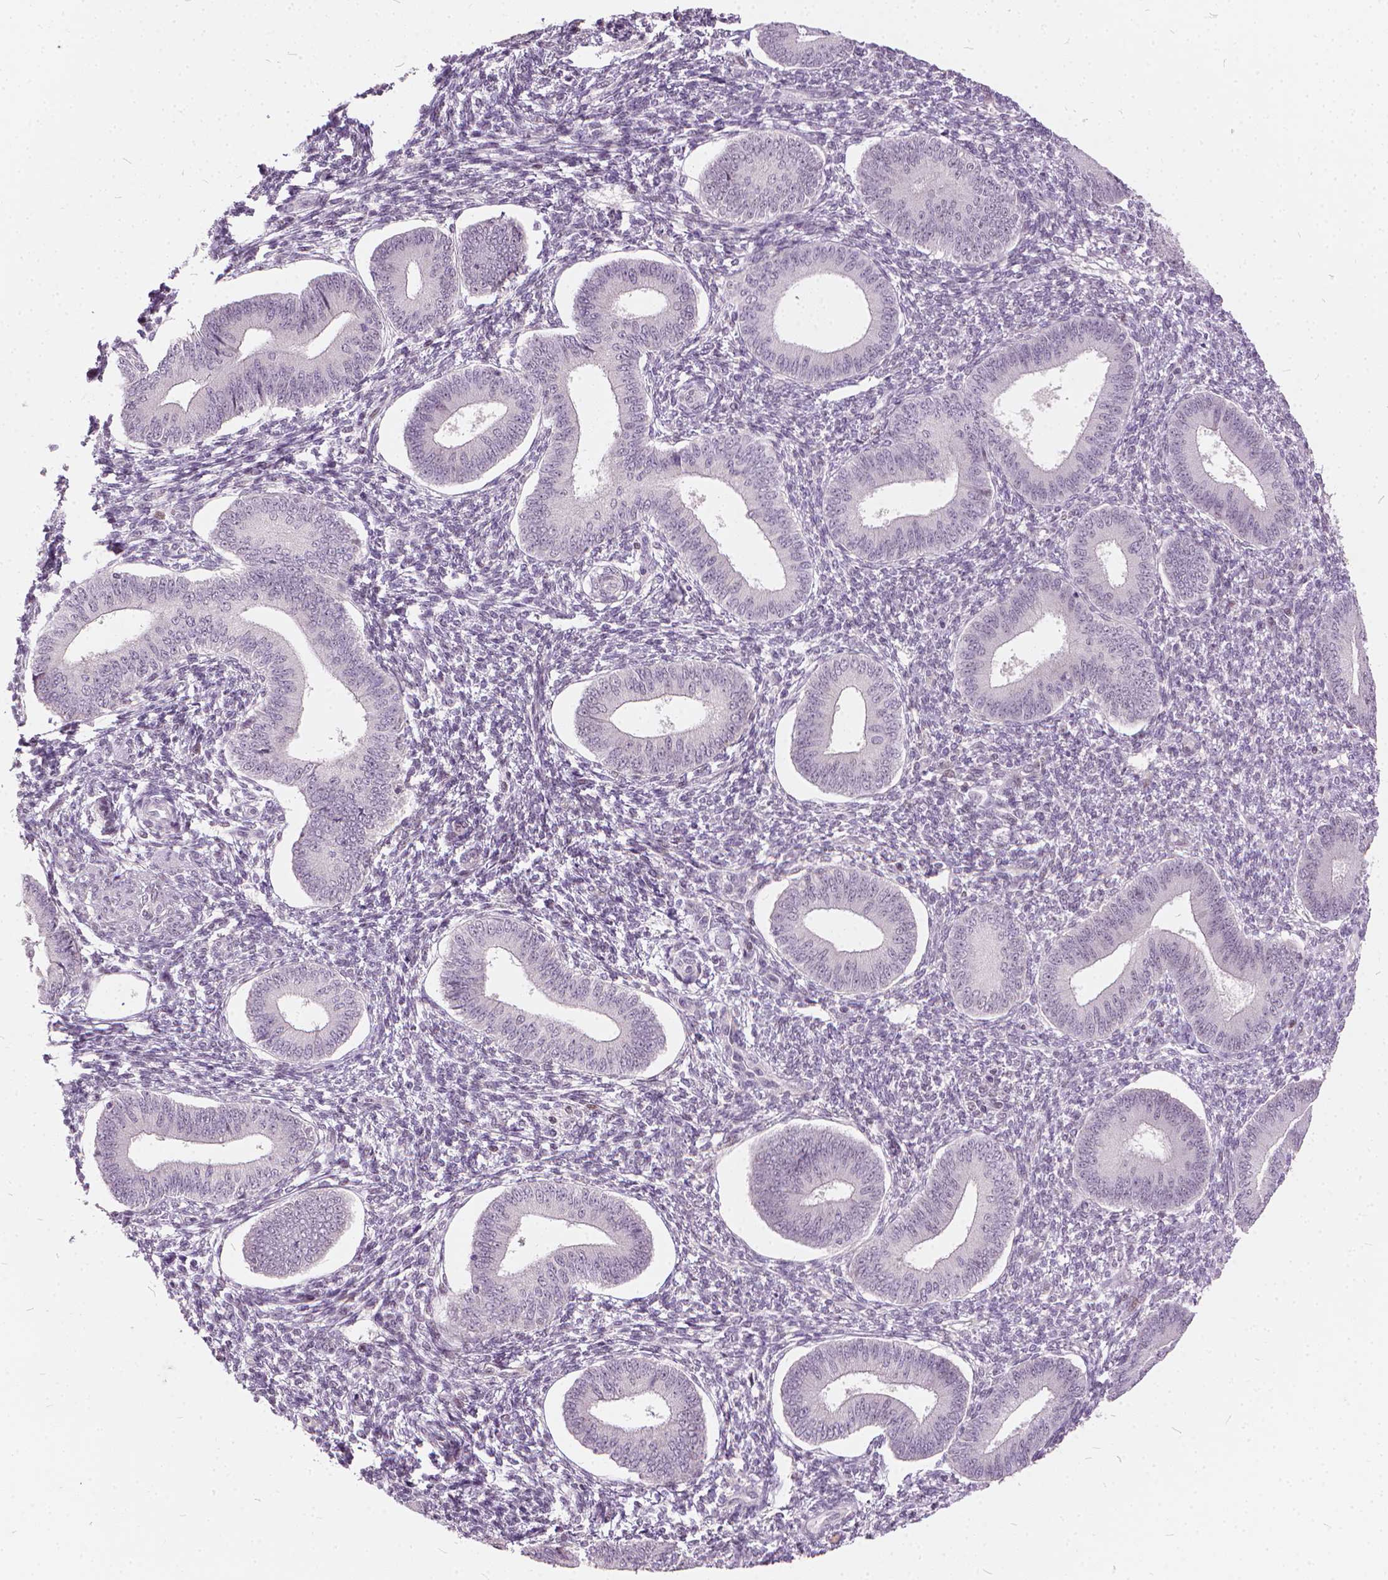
{"staining": {"intensity": "negative", "quantity": "none", "location": "none"}, "tissue": "endometrium", "cell_type": "Cells in endometrial stroma", "image_type": "normal", "snomed": [{"axis": "morphology", "description": "Normal tissue, NOS"}, {"axis": "topography", "description": "Endometrium"}], "caption": "A micrograph of endometrium stained for a protein exhibits no brown staining in cells in endometrial stroma. (Brightfield microscopy of DAB IHC at high magnification).", "gene": "STAT5B", "patient": {"sex": "female", "age": 42}}